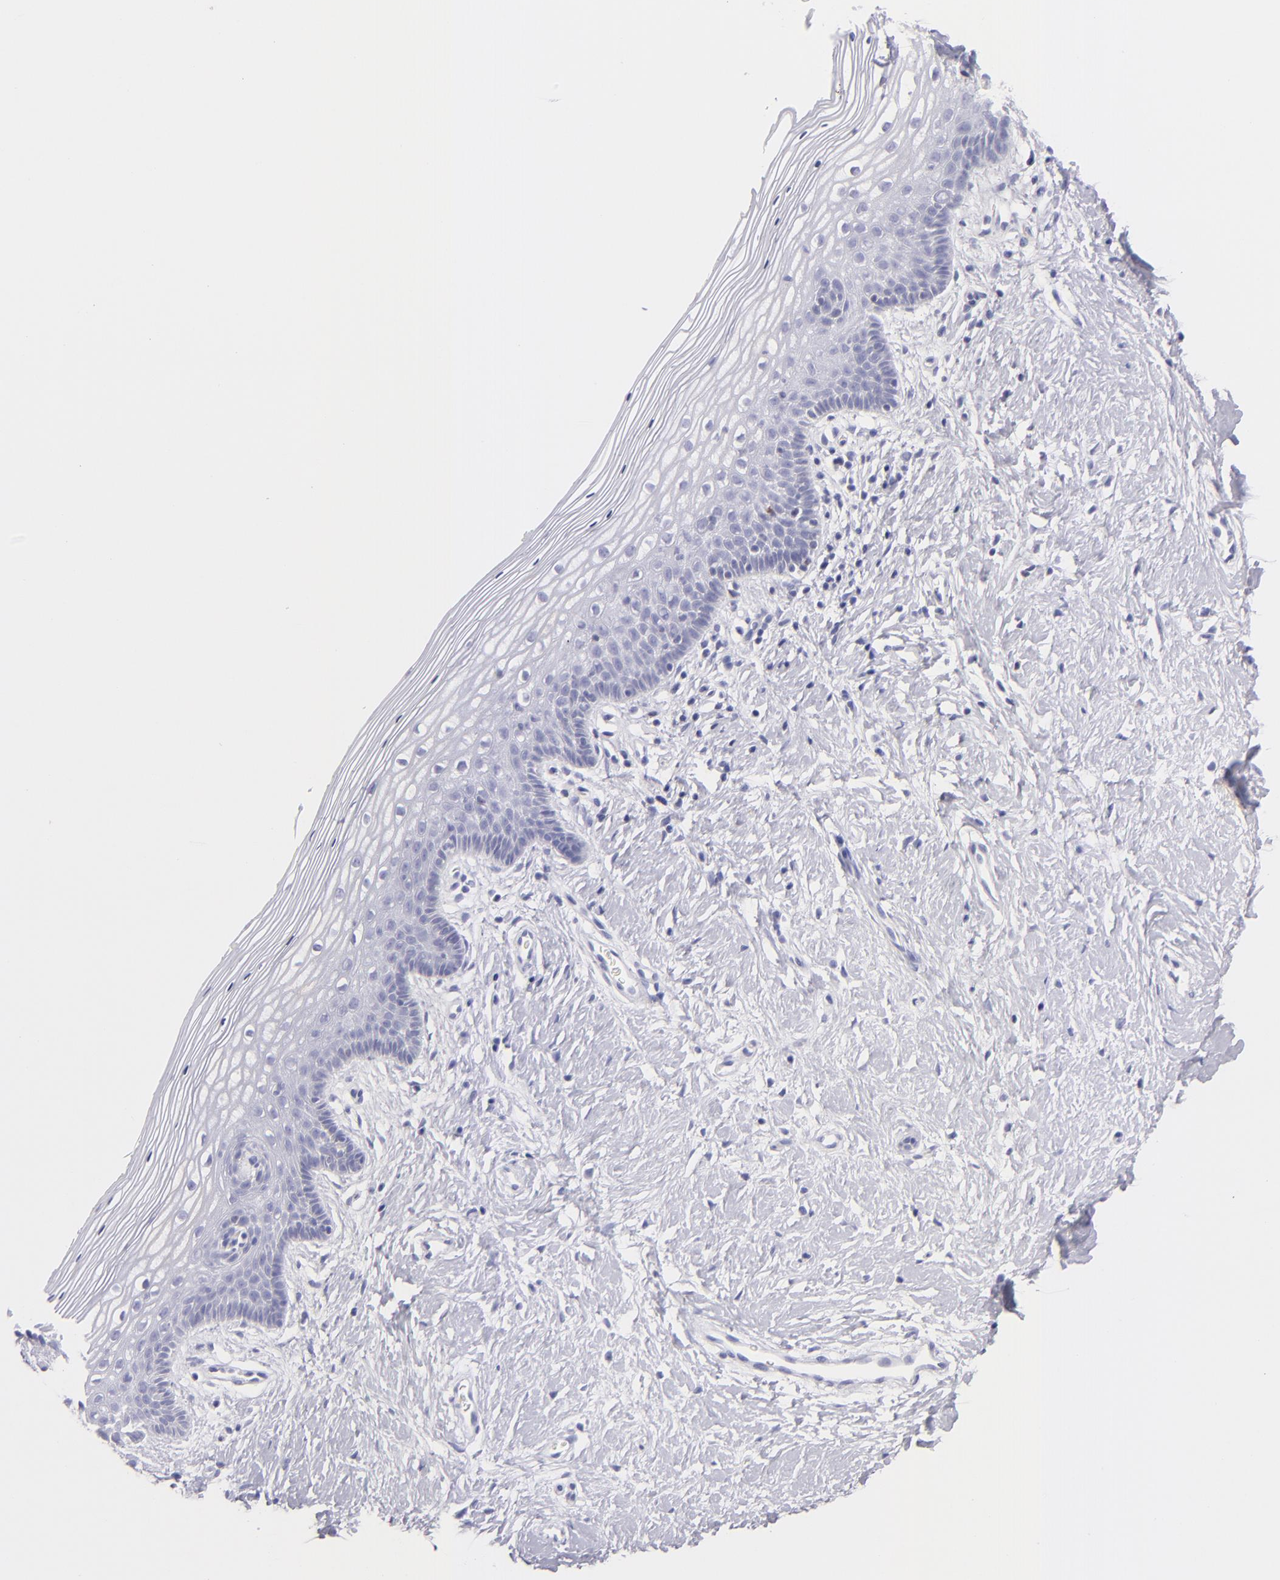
{"staining": {"intensity": "moderate", "quantity": "<25%", "location": "cytoplasmic/membranous"}, "tissue": "vagina", "cell_type": "Squamous epithelial cells", "image_type": "normal", "snomed": [{"axis": "morphology", "description": "Normal tissue, NOS"}, {"axis": "topography", "description": "Vagina"}], "caption": "Squamous epithelial cells display low levels of moderate cytoplasmic/membranous expression in about <25% of cells in normal human vagina.", "gene": "PRF1", "patient": {"sex": "female", "age": 46}}